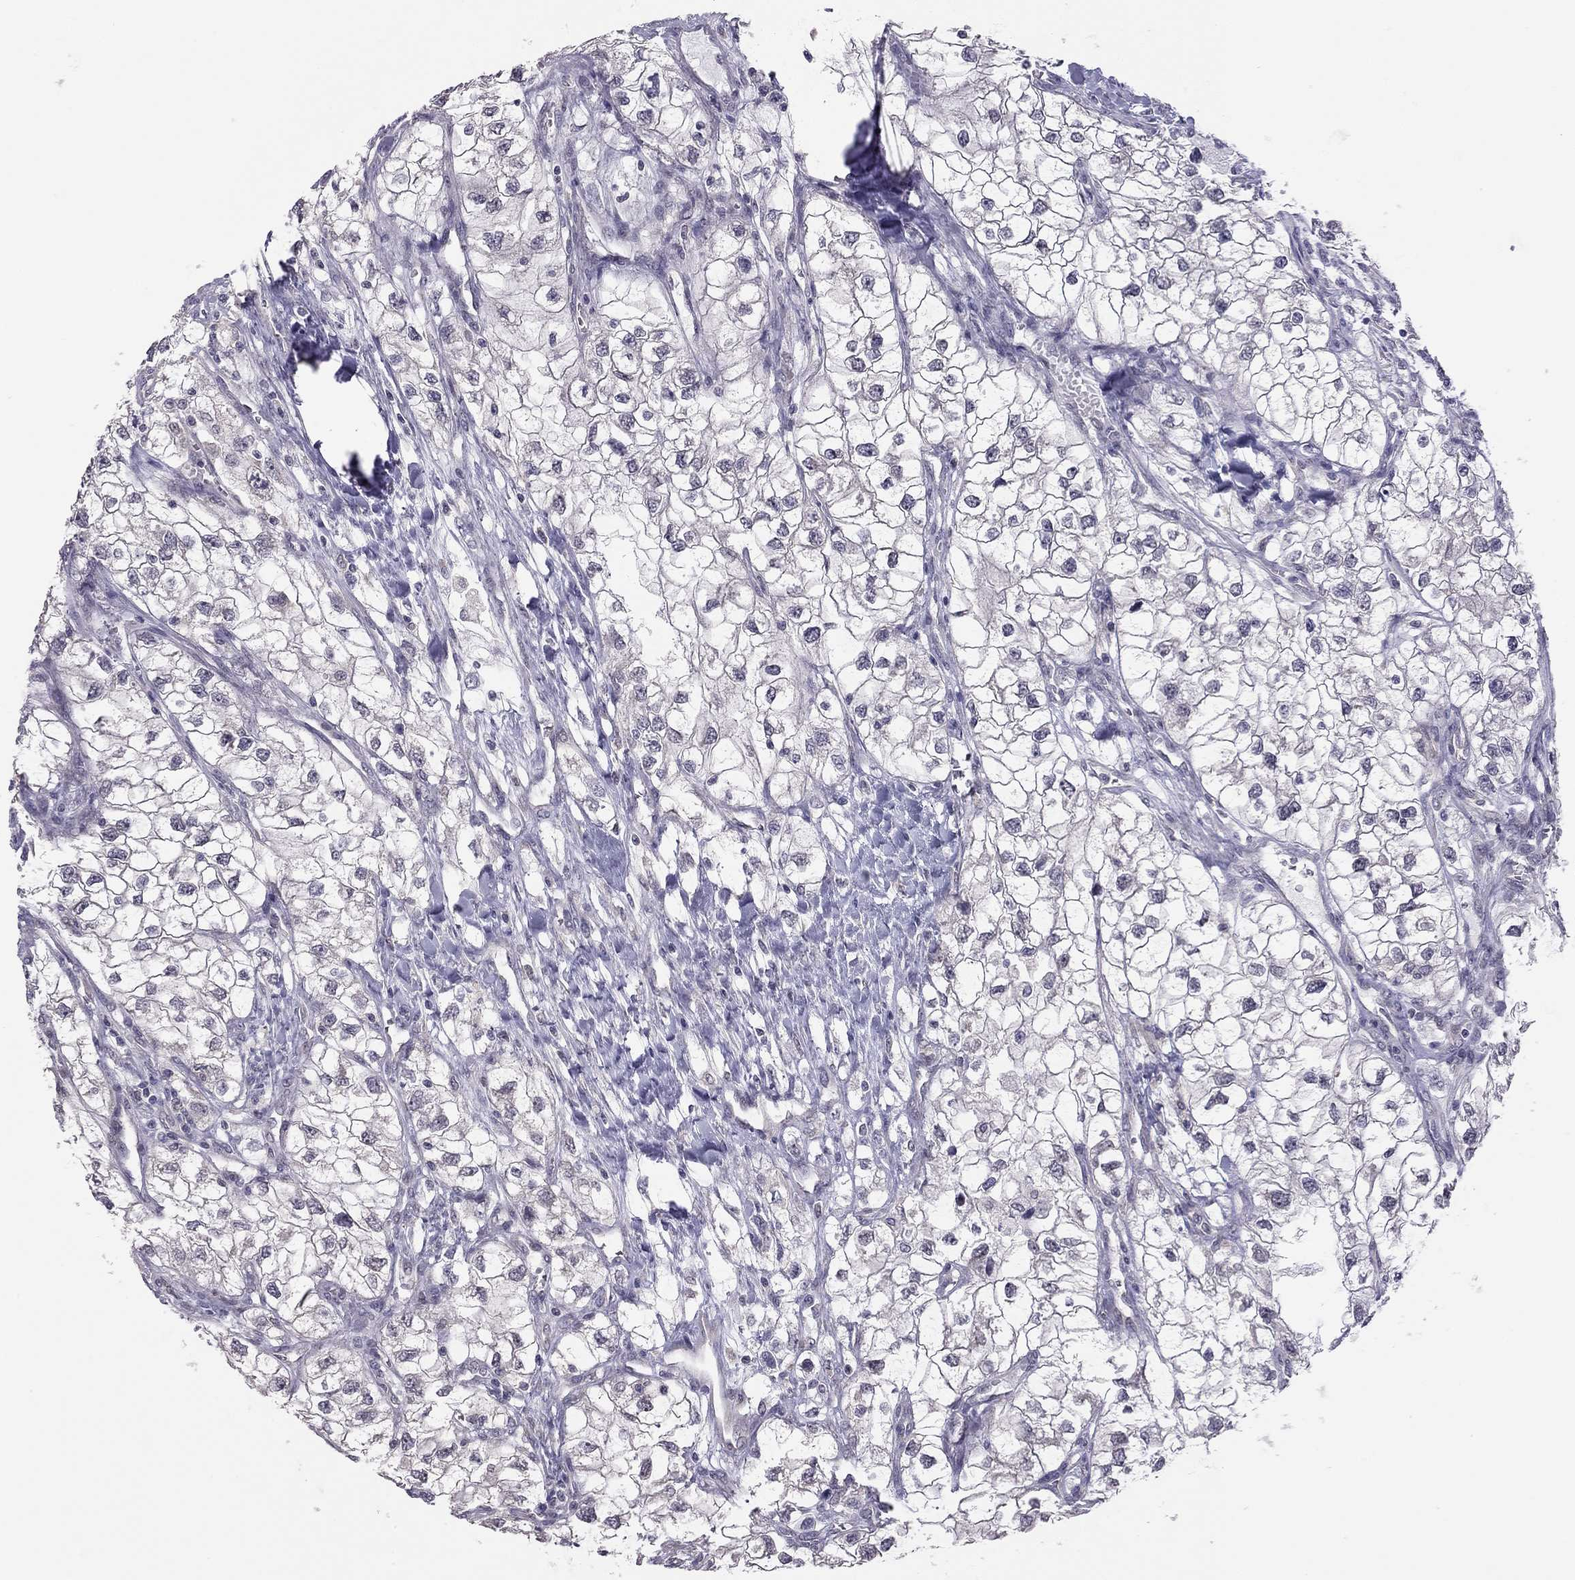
{"staining": {"intensity": "negative", "quantity": "none", "location": "none"}, "tissue": "renal cancer", "cell_type": "Tumor cells", "image_type": "cancer", "snomed": [{"axis": "morphology", "description": "Adenocarcinoma, NOS"}, {"axis": "topography", "description": "Kidney"}], "caption": "The photomicrograph exhibits no significant staining in tumor cells of adenocarcinoma (renal).", "gene": "HSF2BP", "patient": {"sex": "male", "age": 59}}